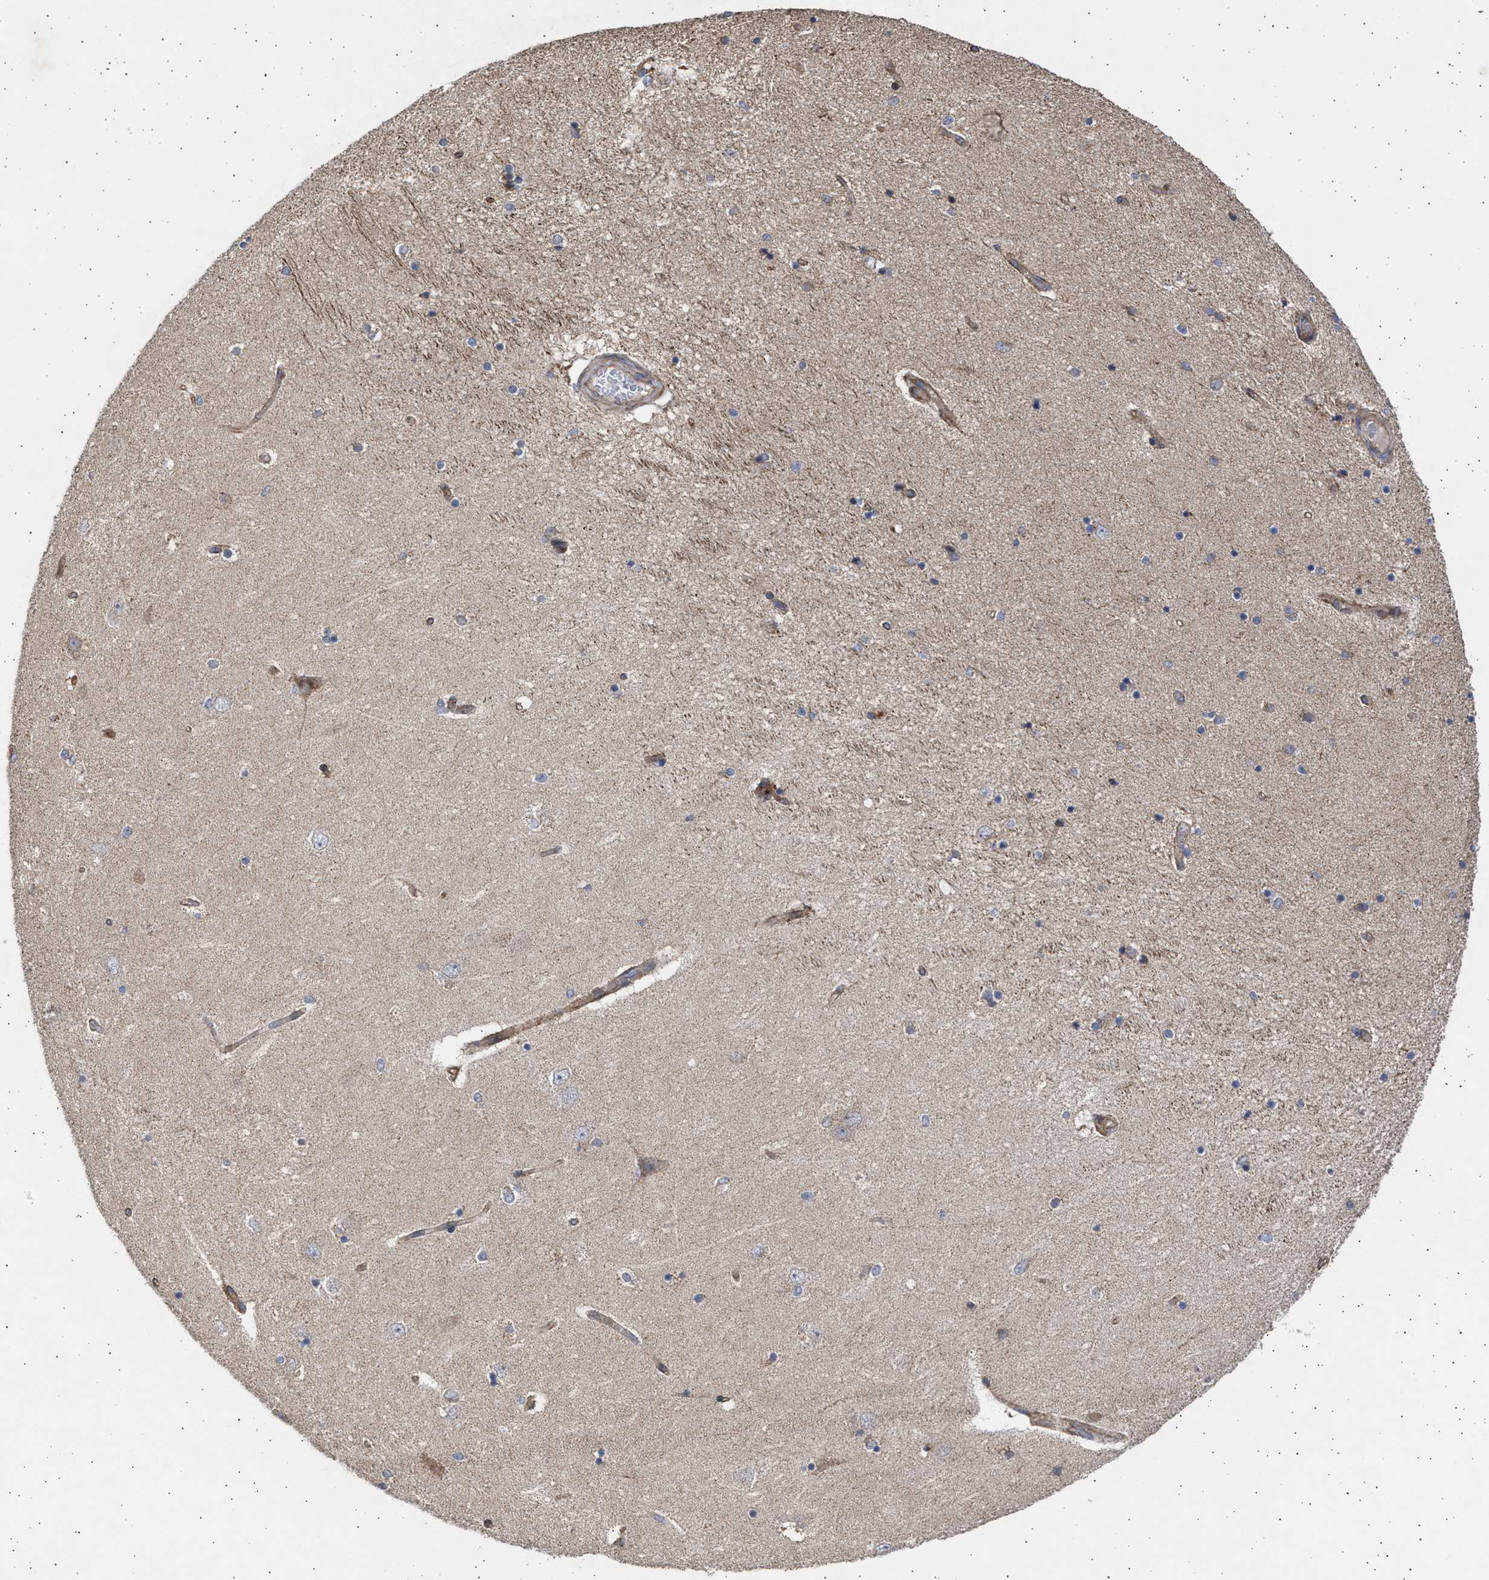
{"staining": {"intensity": "weak", "quantity": "25%-75%", "location": "cytoplasmic/membranous"}, "tissue": "hippocampus", "cell_type": "Glial cells", "image_type": "normal", "snomed": [{"axis": "morphology", "description": "Normal tissue, NOS"}, {"axis": "topography", "description": "Hippocampus"}], "caption": "The photomicrograph demonstrates immunohistochemical staining of unremarkable hippocampus. There is weak cytoplasmic/membranous positivity is seen in approximately 25%-75% of glial cells.", "gene": "TTC19", "patient": {"sex": "female", "age": 54}}